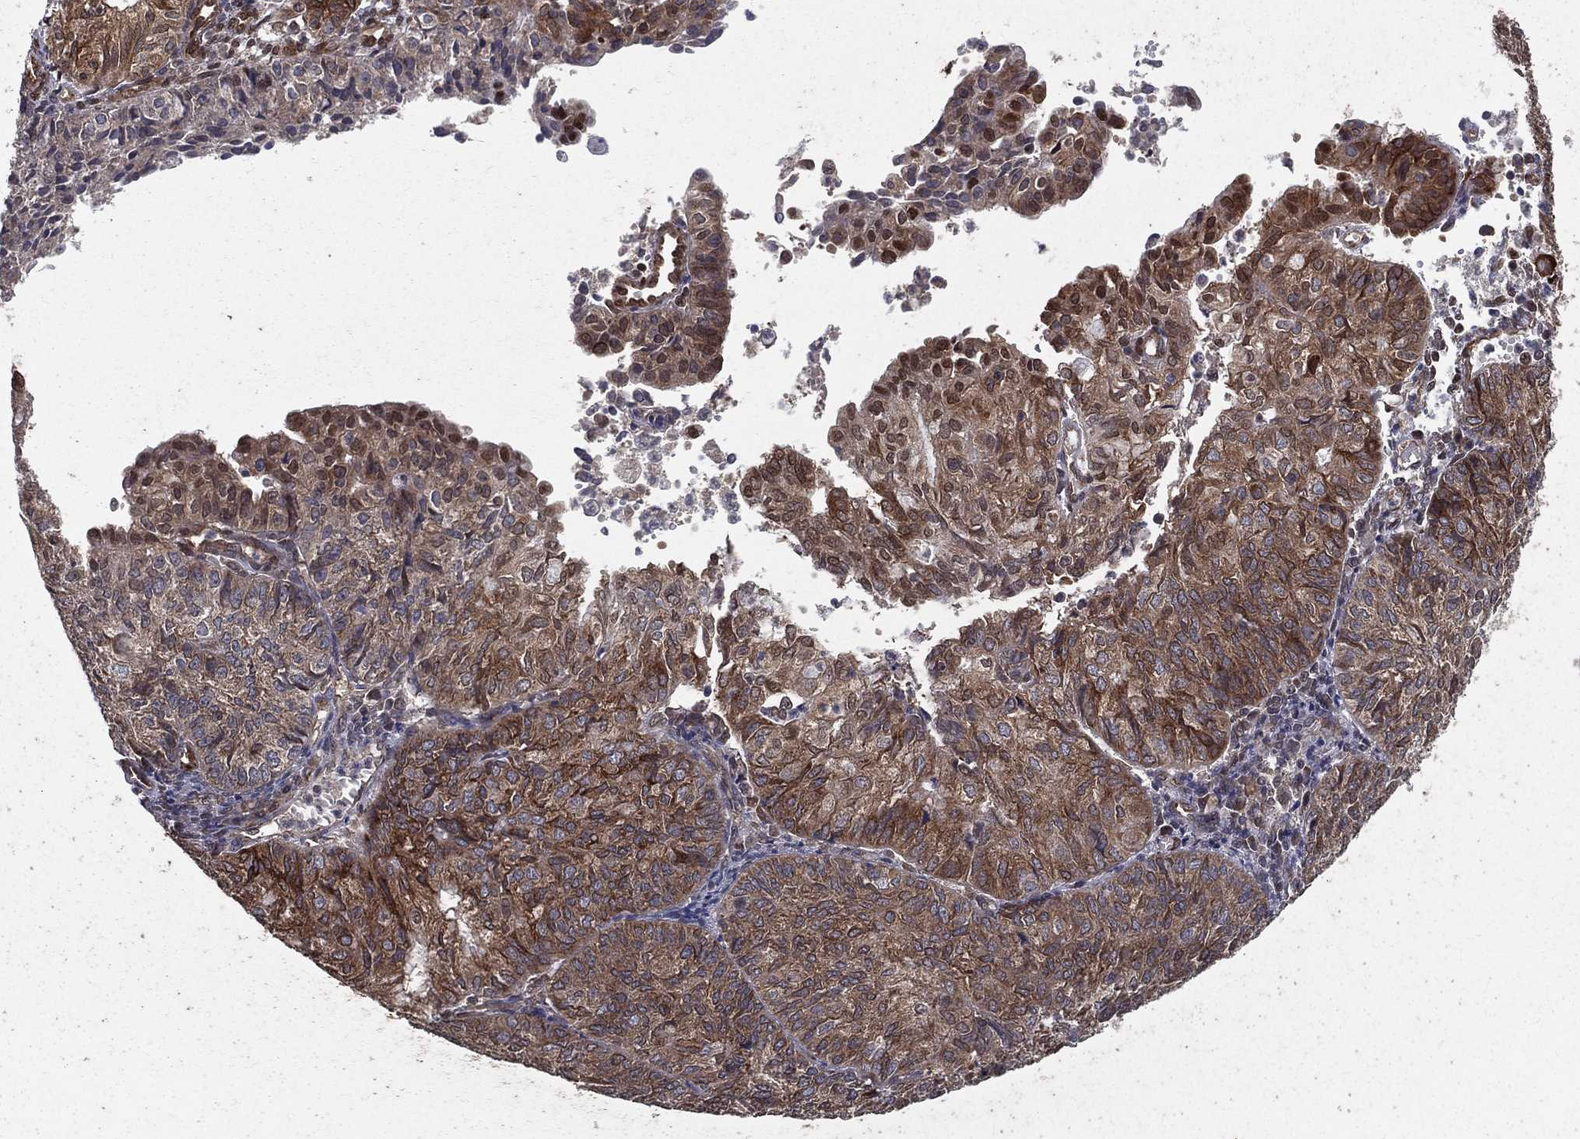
{"staining": {"intensity": "moderate", "quantity": ">75%", "location": "cytoplasmic/membranous,nuclear"}, "tissue": "endometrial cancer", "cell_type": "Tumor cells", "image_type": "cancer", "snomed": [{"axis": "morphology", "description": "Adenocarcinoma, NOS"}, {"axis": "topography", "description": "Endometrium"}], "caption": "Immunohistochemistry micrograph of neoplastic tissue: human endometrial cancer stained using immunohistochemistry (IHC) shows medium levels of moderate protein expression localized specifically in the cytoplasmic/membranous and nuclear of tumor cells, appearing as a cytoplasmic/membranous and nuclear brown color.", "gene": "CERS2", "patient": {"sex": "female", "age": 82}}